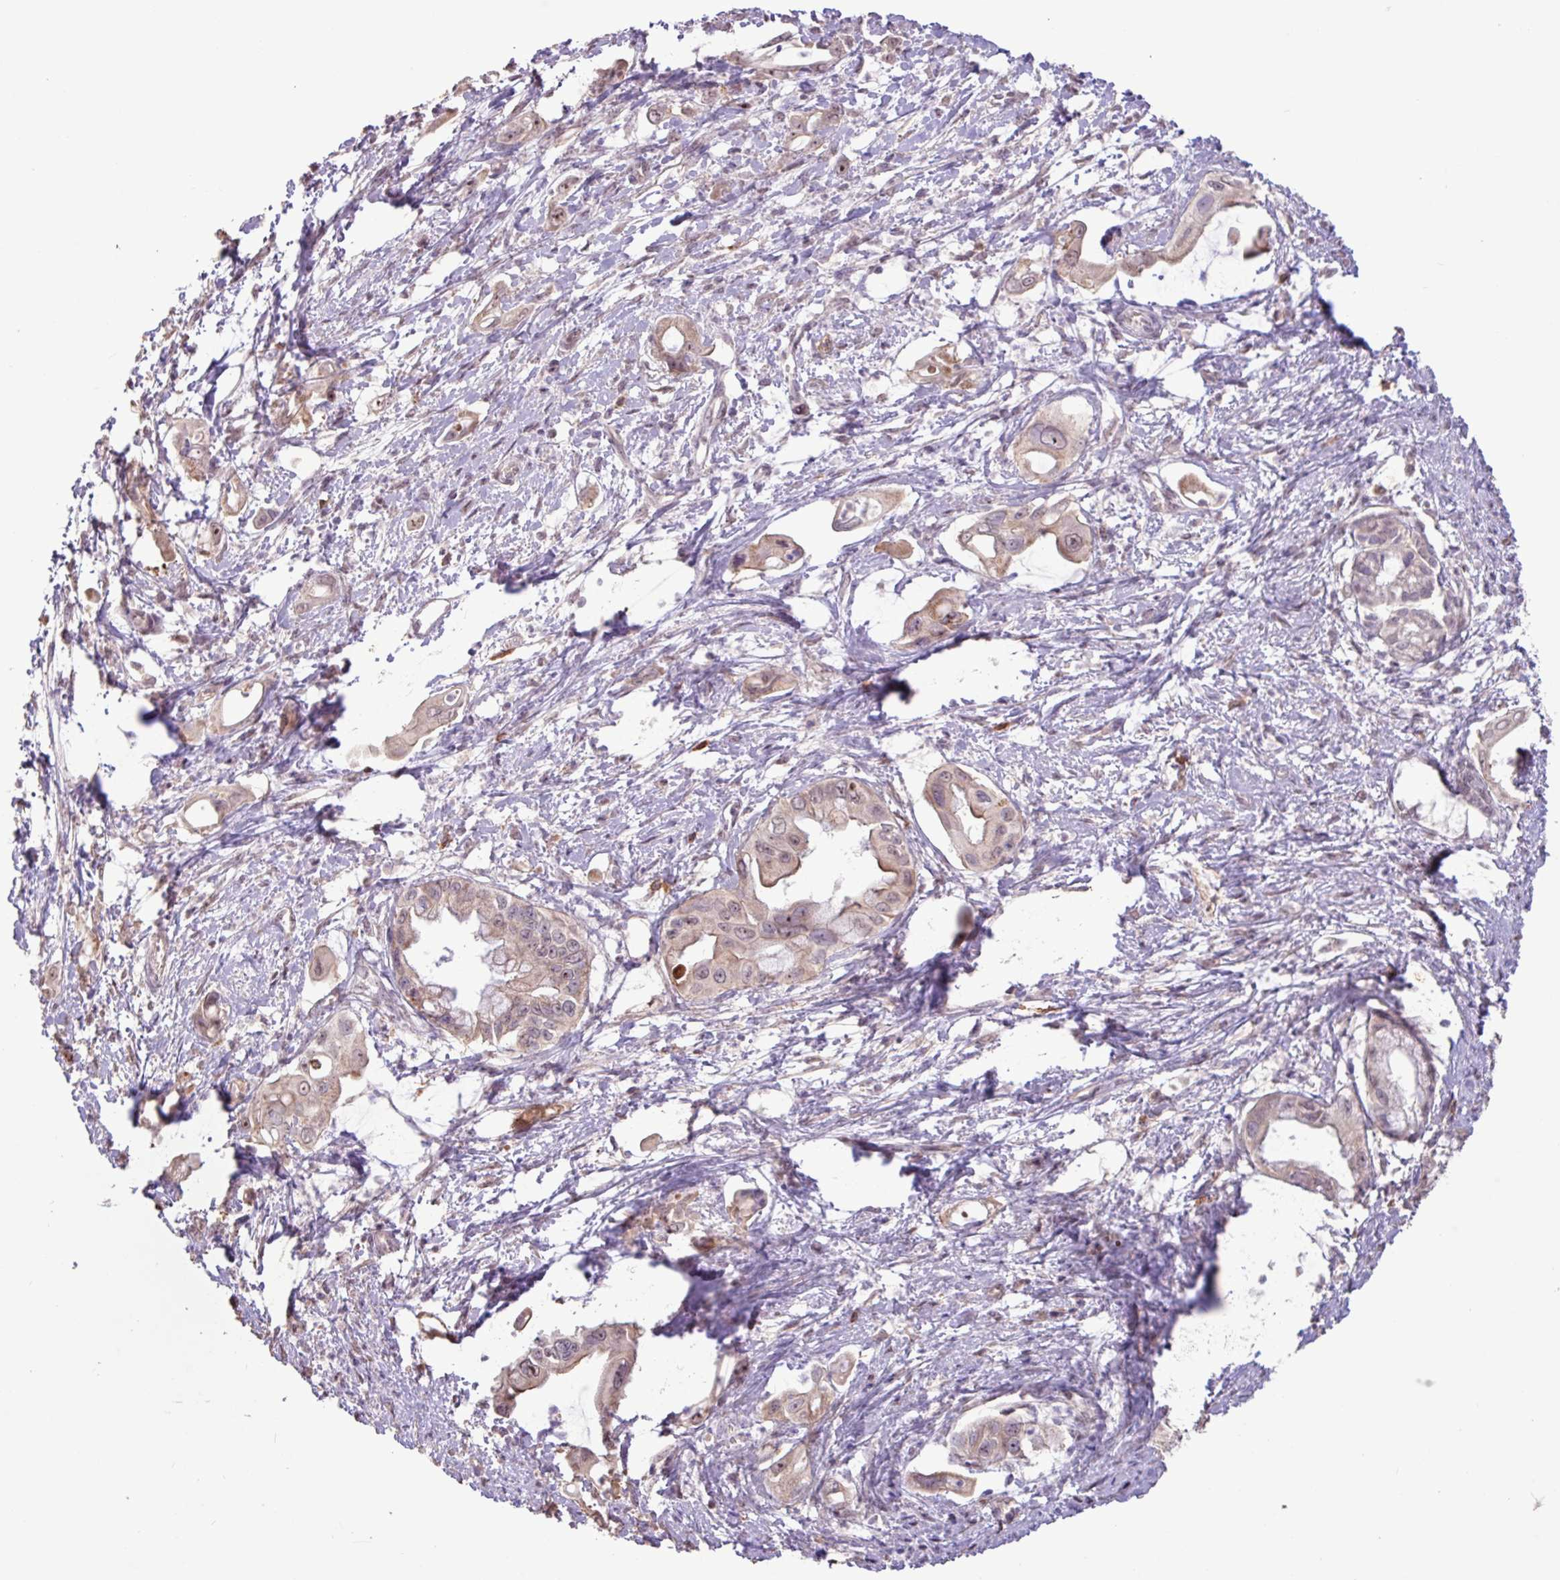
{"staining": {"intensity": "weak", "quantity": "25%-75%", "location": "nuclear"}, "tissue": "pancreatic cancer", "cell_type": "Tumor cells", "image_type": "cancer", "snomed": [{"axis": "morphology", "description": "Adenocarcinoma, NOS"}, {"axis": "topography", "description": "Pancreas"}], "caption": "This is a photomicrograph of immunohistochemistry (IHC) staining of pancreatic cancer, which shows weak expression in the nuclear of tumor cells.", "gene": "L3MBTL3", "patient": {"sex": "male", "age": 61}}